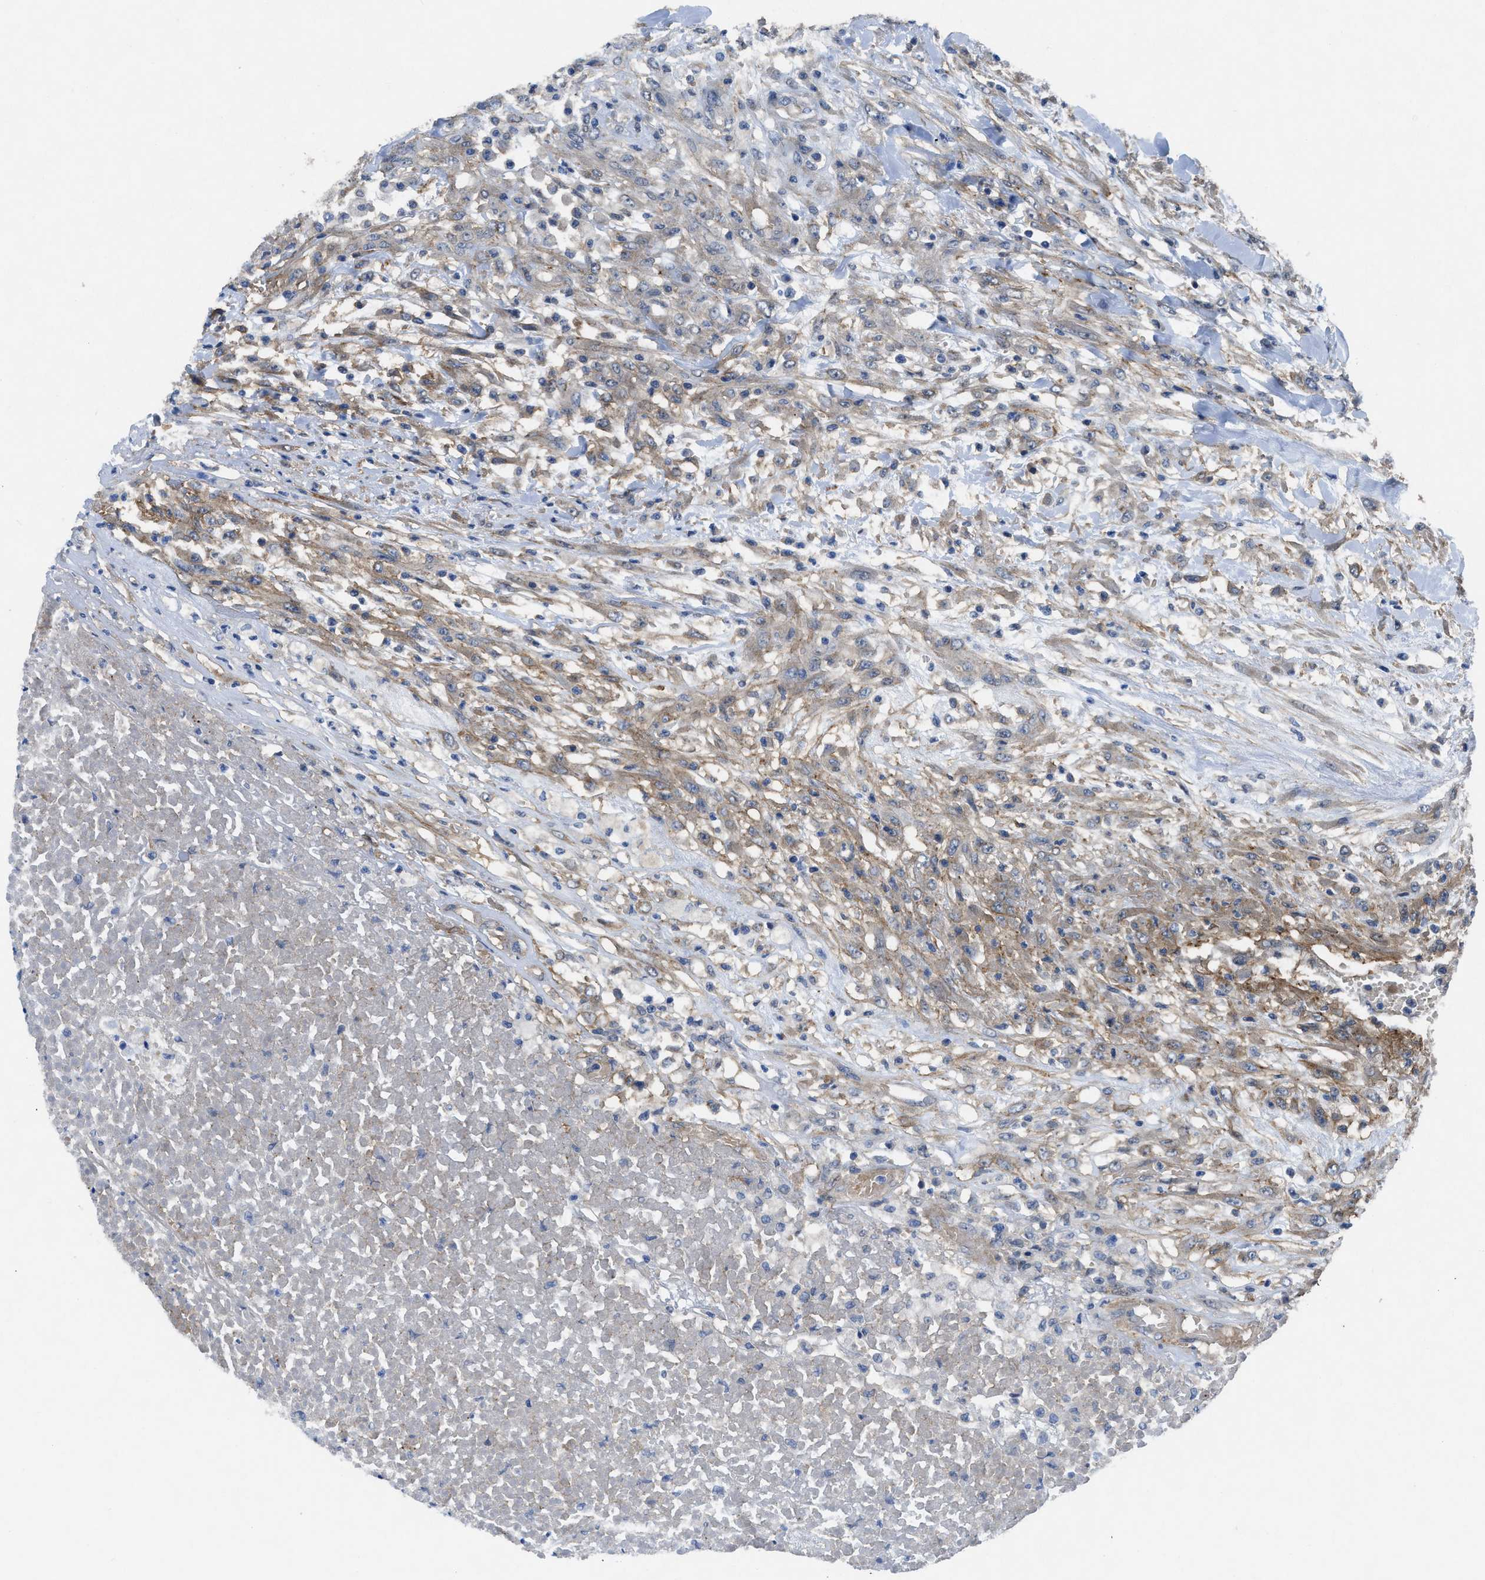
{"staining": {"intensity": "weak", "quantity": "<25%", "location": "cytoplasmic/membranous"}, "tissue": "testis cancer", "cell_type": "Tumor cells", "image_type": "cancer", "snomed": [{"axis": "morphology", "description": "Seminoma, NOS"}, {"axis": "topography", "description": "Testis"}], "caption": "An immunohistochemistry image of seminoma (testis) is shown. There is no staining in tumor cells of seminoma (testis). (DAB immunohistochemistry (IHC) visualized using brightfield microscopy, high magnification).", "gene": "PANX1", "patient": {"sex": "male", "age": 59}}